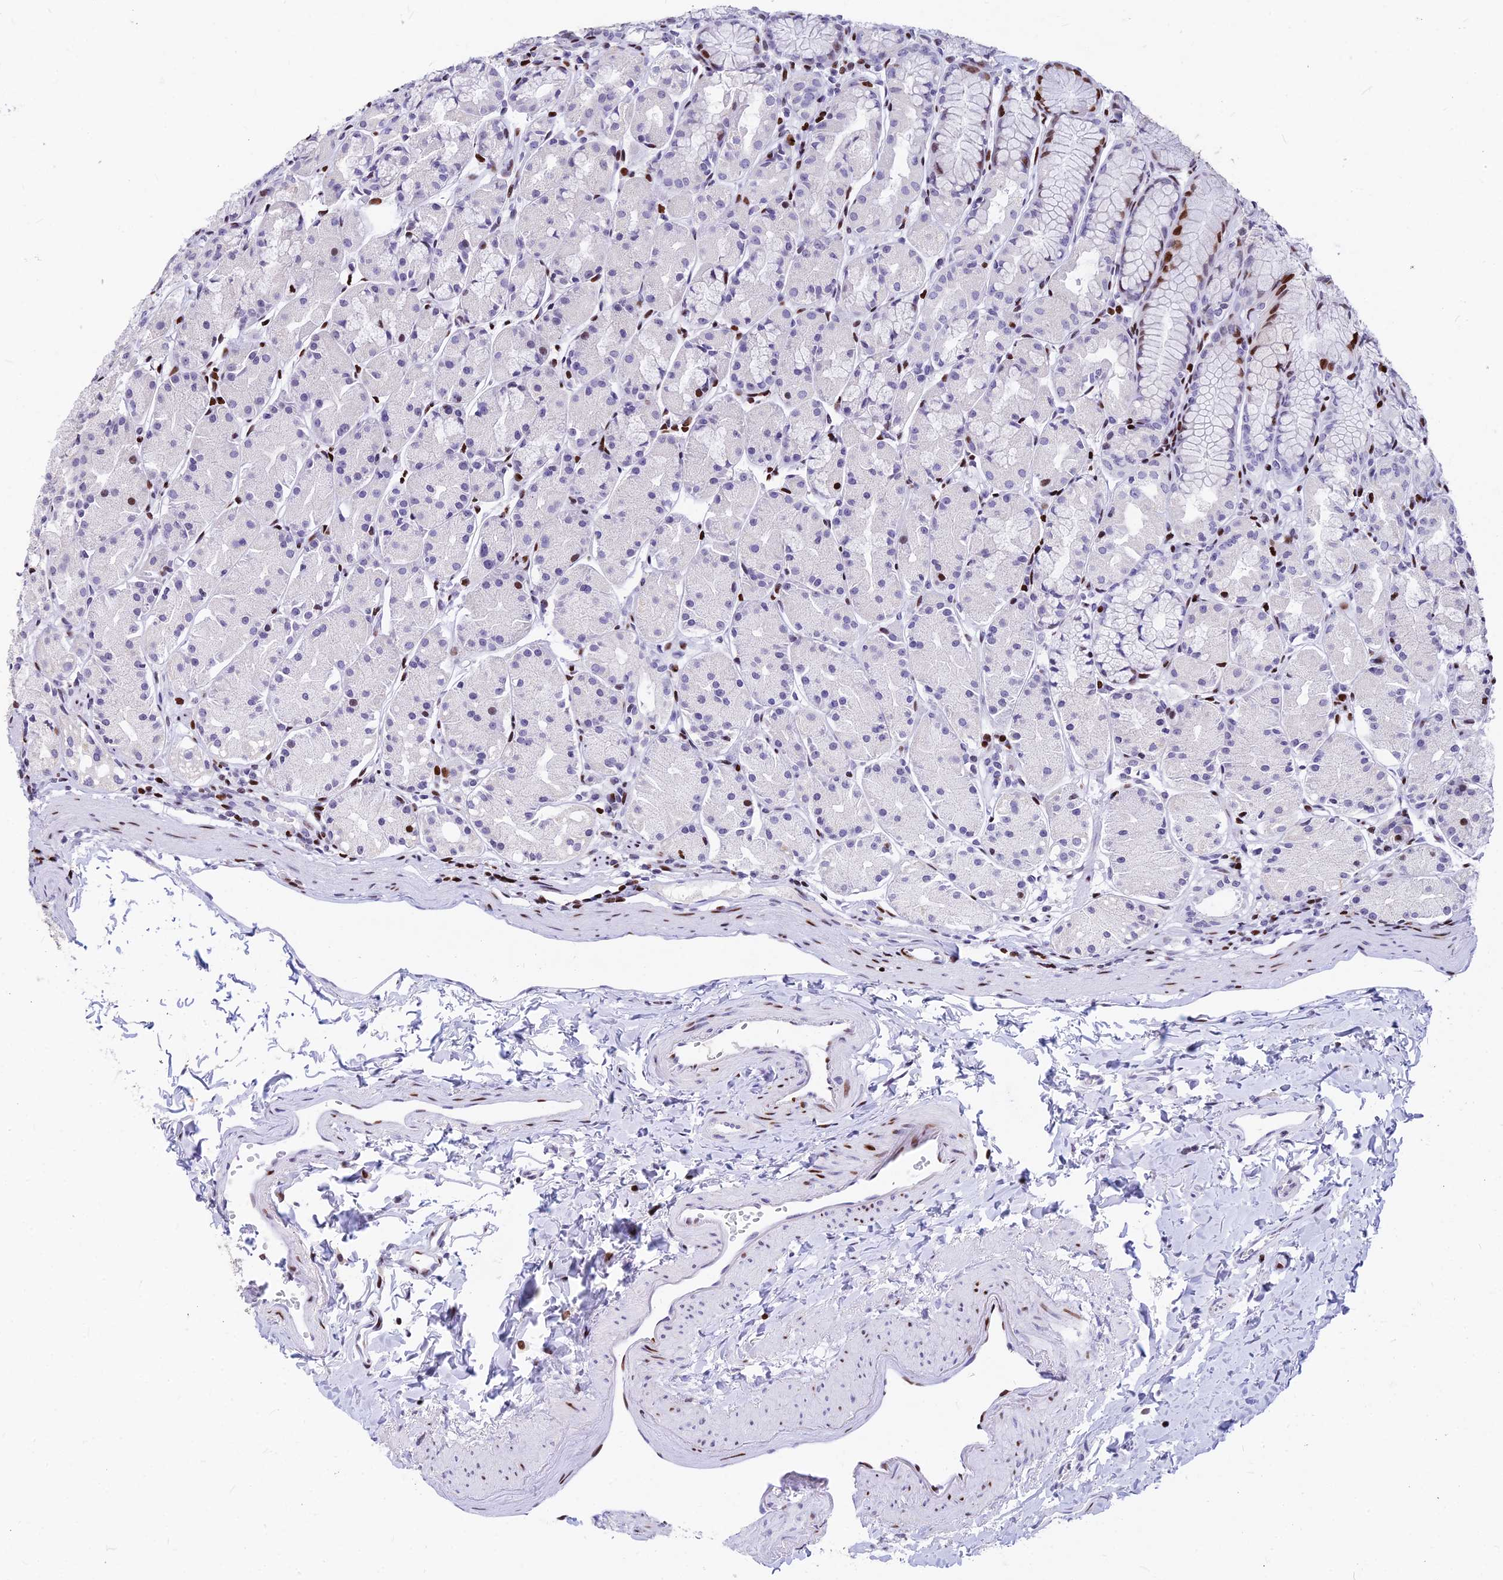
{"staining": {"intensity": "moderate", "quantity": "<25%", "location": "nuclear"}, "tissue": "stomach", "cell_type": "Glandular cells", "image_type": "normal", "snomed": [{"axis": "morphology", "description": "Normal tissue, NOS"}, {"axis": "topography", "description": "Stomach, upper"}], "caption": "An IHC micrograph of normal tissue is shown. Protein staining in brown highlights moderate nuclear positivity in stomach within glandular cells. Nuclei are stained in blue.", "gene": "PRPS1", "patient": {"sex": "male", "age": 47}}